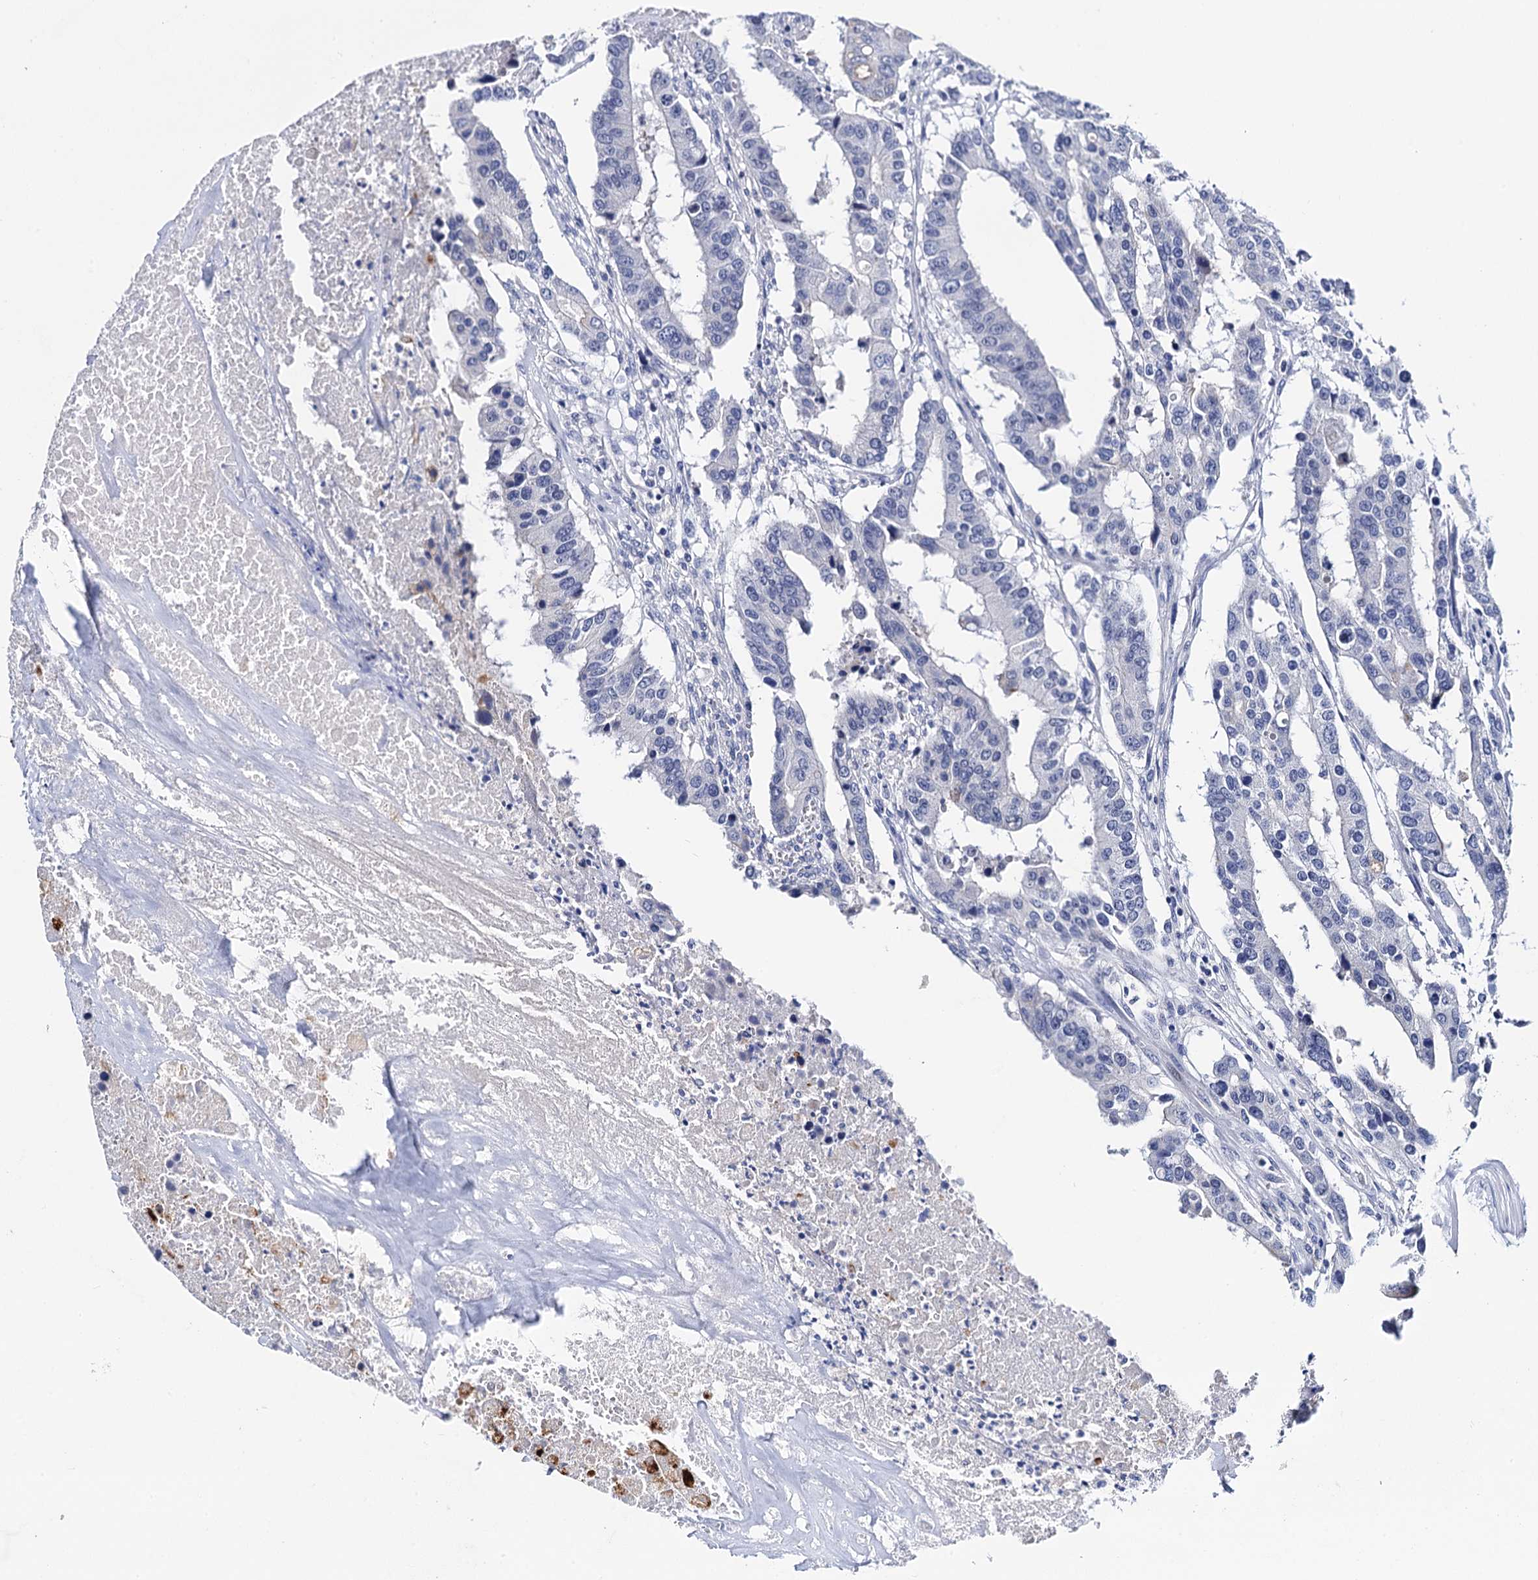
{"staining": {"intensity": "negative", "quantity": "none", "location": "none"}, "tissue": "colorectal cancer", "cell_type": "Tumor cells", "image_type": "cancer", "snomed": [{"axis": "morphology", "description": "Adenocarcinoma, NOS"}, {"axis": "topography", "description": "Colon"}], "caption": "This is an immunohistochemistry photomicrograph of human adenocarcinoma (colorectal). There is no staining in tumor cells.", "gene": "LYPD3", "patient": {"sex": "male", "age": 77}}